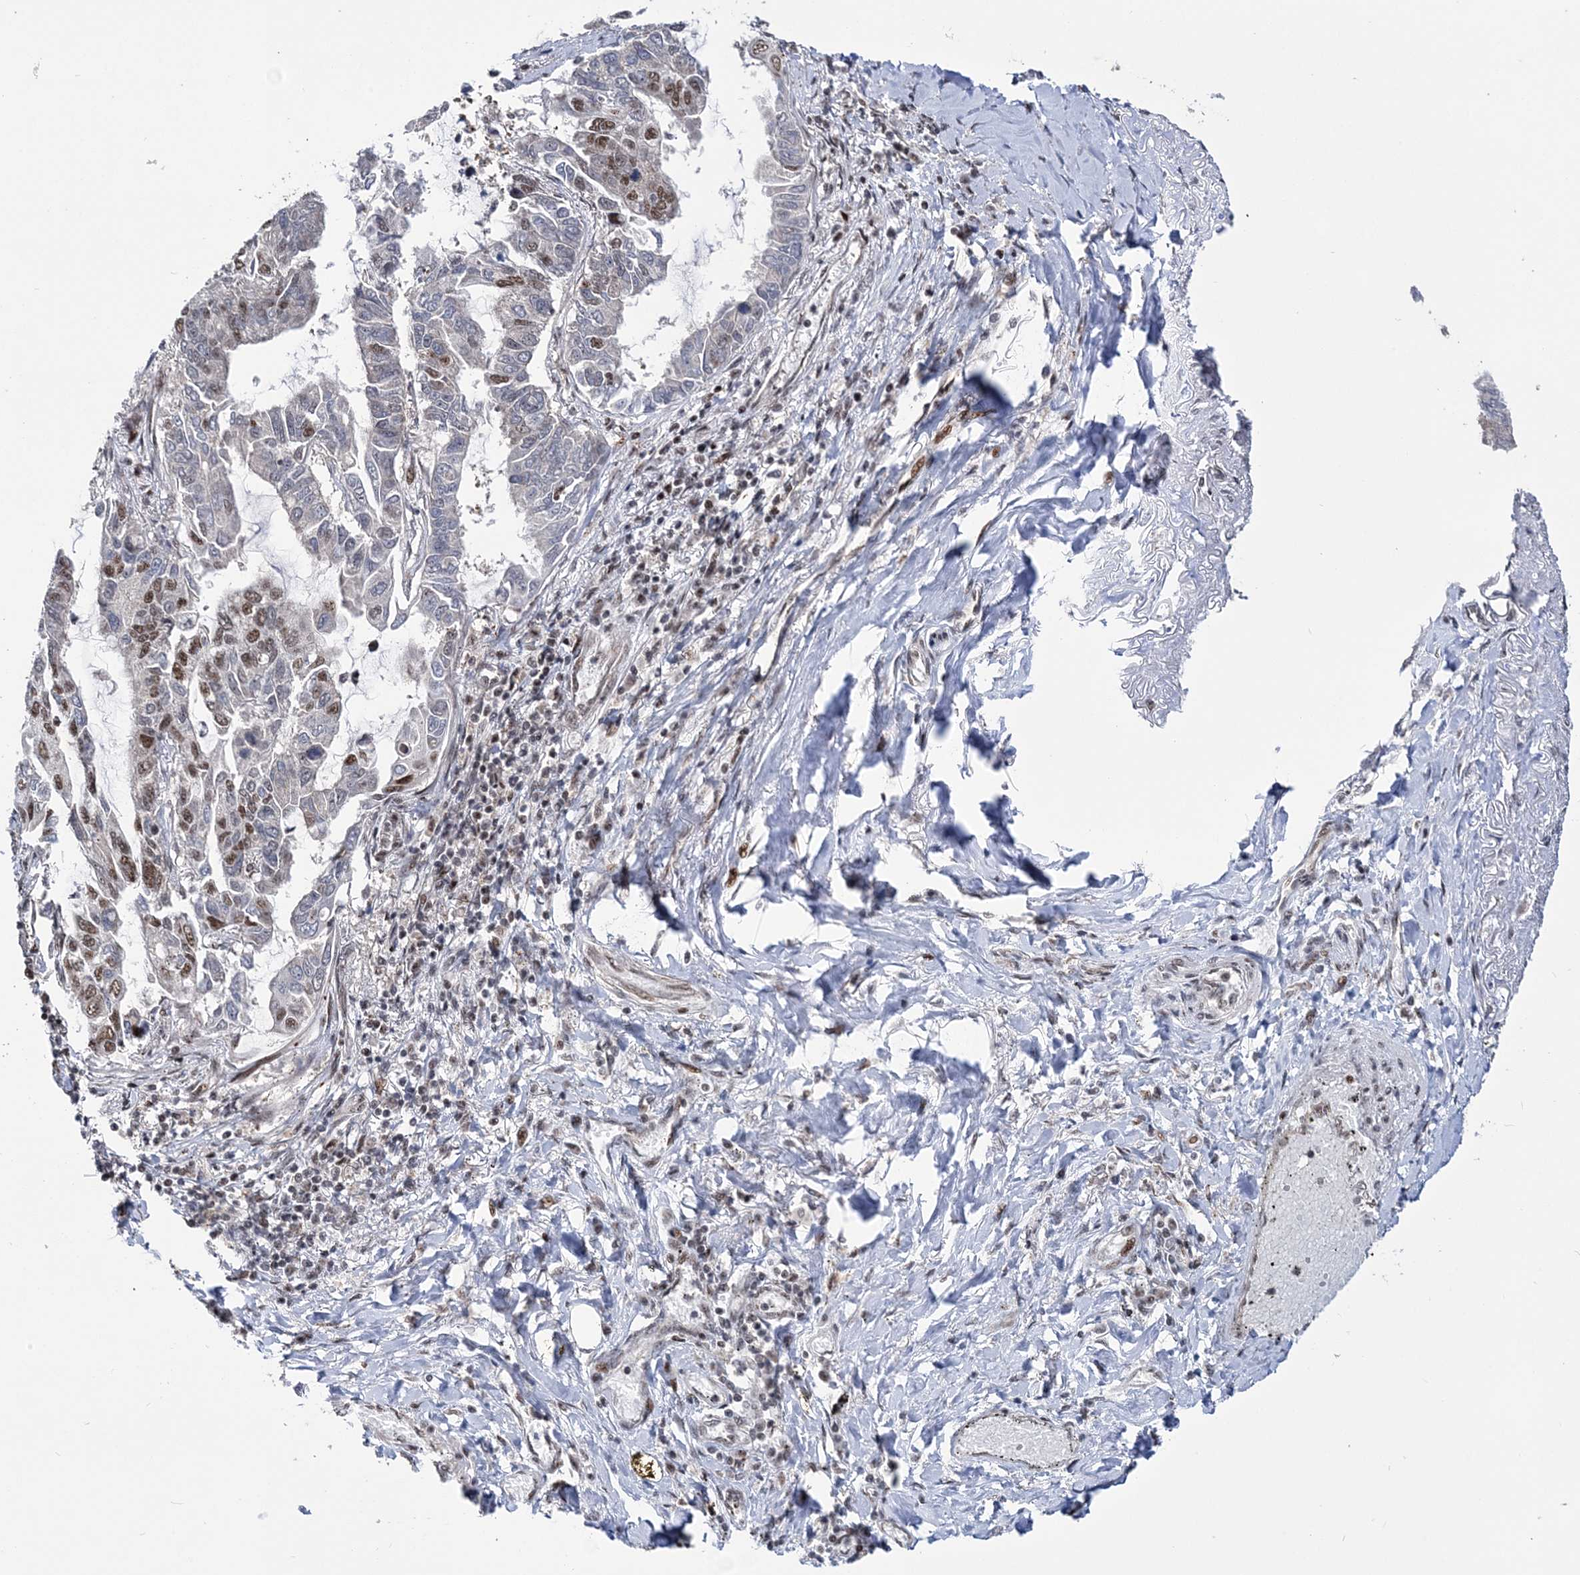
{"staining": {"intensity": "moderate", "quantity": "<25%", "location": "nuclear"}, "tissue": "lung cancer", "cell_type": "Tumor cells", "image_type": "cancer", "snomed": [{"axis": "morphology", "description": "Adenocarcinoma, NOS"}, {"axis": "topography", "description": "Lung"}], "caption": "A brown stain labels moderate nuclear expression of a protein in human lung cancer (adenocarcinoma) tumor cells.", "gene": "TATDN2", "patient": {"sex": "male", "age": 64}}